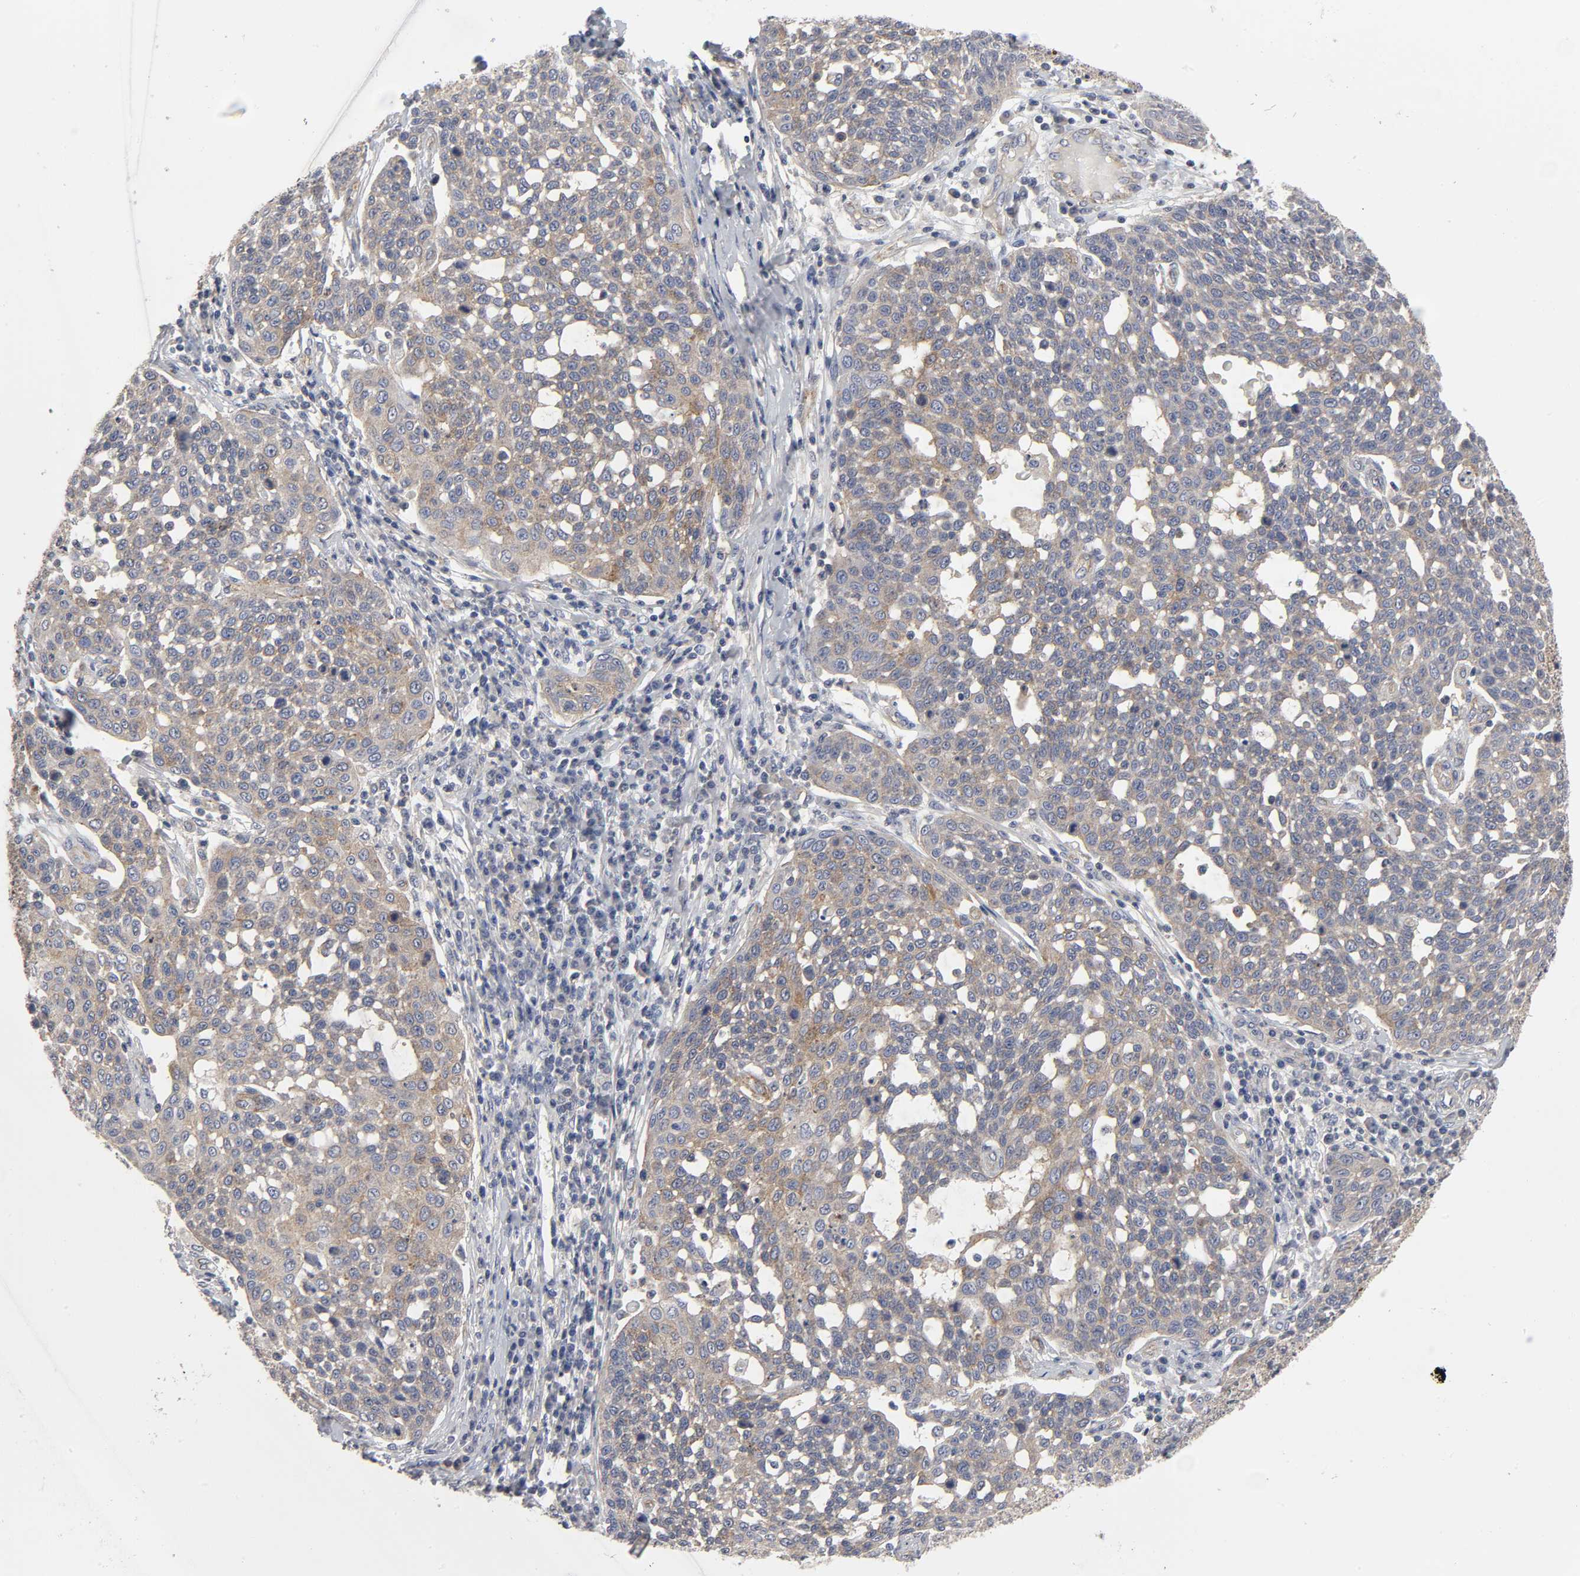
{"staining": {"intensity": "moderate", "quantity": ">75%", "location": "cytoplasmic/membranous"}, "tissue": "cervical cancer", "cell_type": "Tumor cells", "image_type": "cancer", "snomed": [{"axis": "morphology", "description": "Squamous cell carcinoma, NOS"}, {"axis": "topography", "description": "Cervix"}], "caption": "Moderate cytoplasmic/membranous expression for a protein is seen in approximately >75% of tumor cells of cervical squamous cell carcinoma using immunohistochemistry.", "gene": "SH3GLB1", "patient": {"sex": "female", "age": 34}}